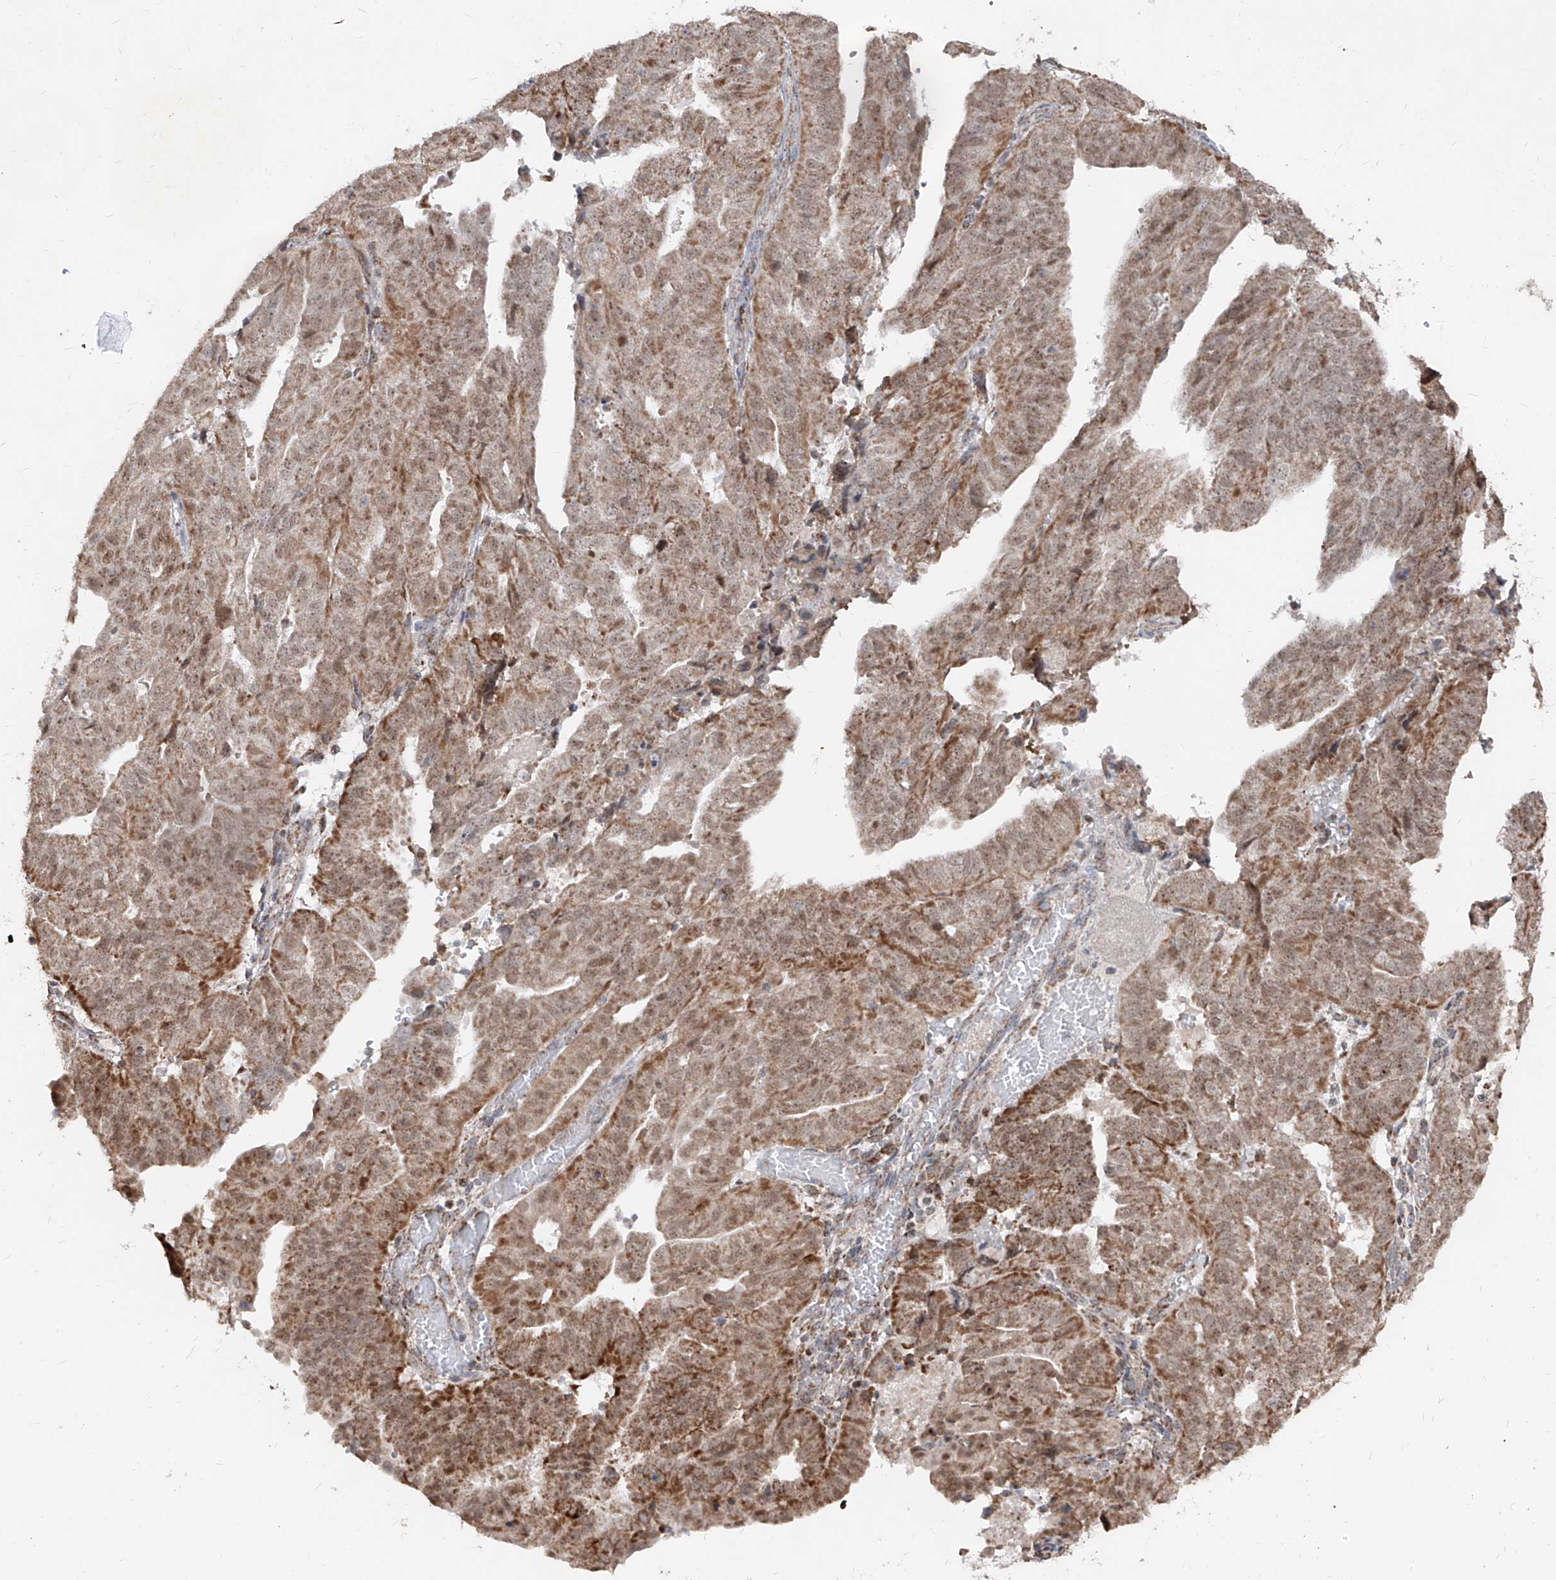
{"staining": {"intensity": "moderate", "quantity": ">75%", "location": "cytoplasmic/membranous,nuclear"}, "tissue": "endometrial cancer", "cell_type": "Tumor cells", "image_type": "cancer", "snomed": [{"axis": "morphology", "description": "Adenocarcinoma, NOS"}, {"axis": "topography", "description": "Uterus"}], "caption": "DAB (3,3'-diaminobenzidine) immunohistochemical staining of endometrial cancer (adenocarcinoma) exhibits moderate cytoplasmic/membranous and nuclear protein staining in approximately >75% of tumor cells.", "gene": "NDUFB3", "patient": {"sex": "female", "age": 77}}